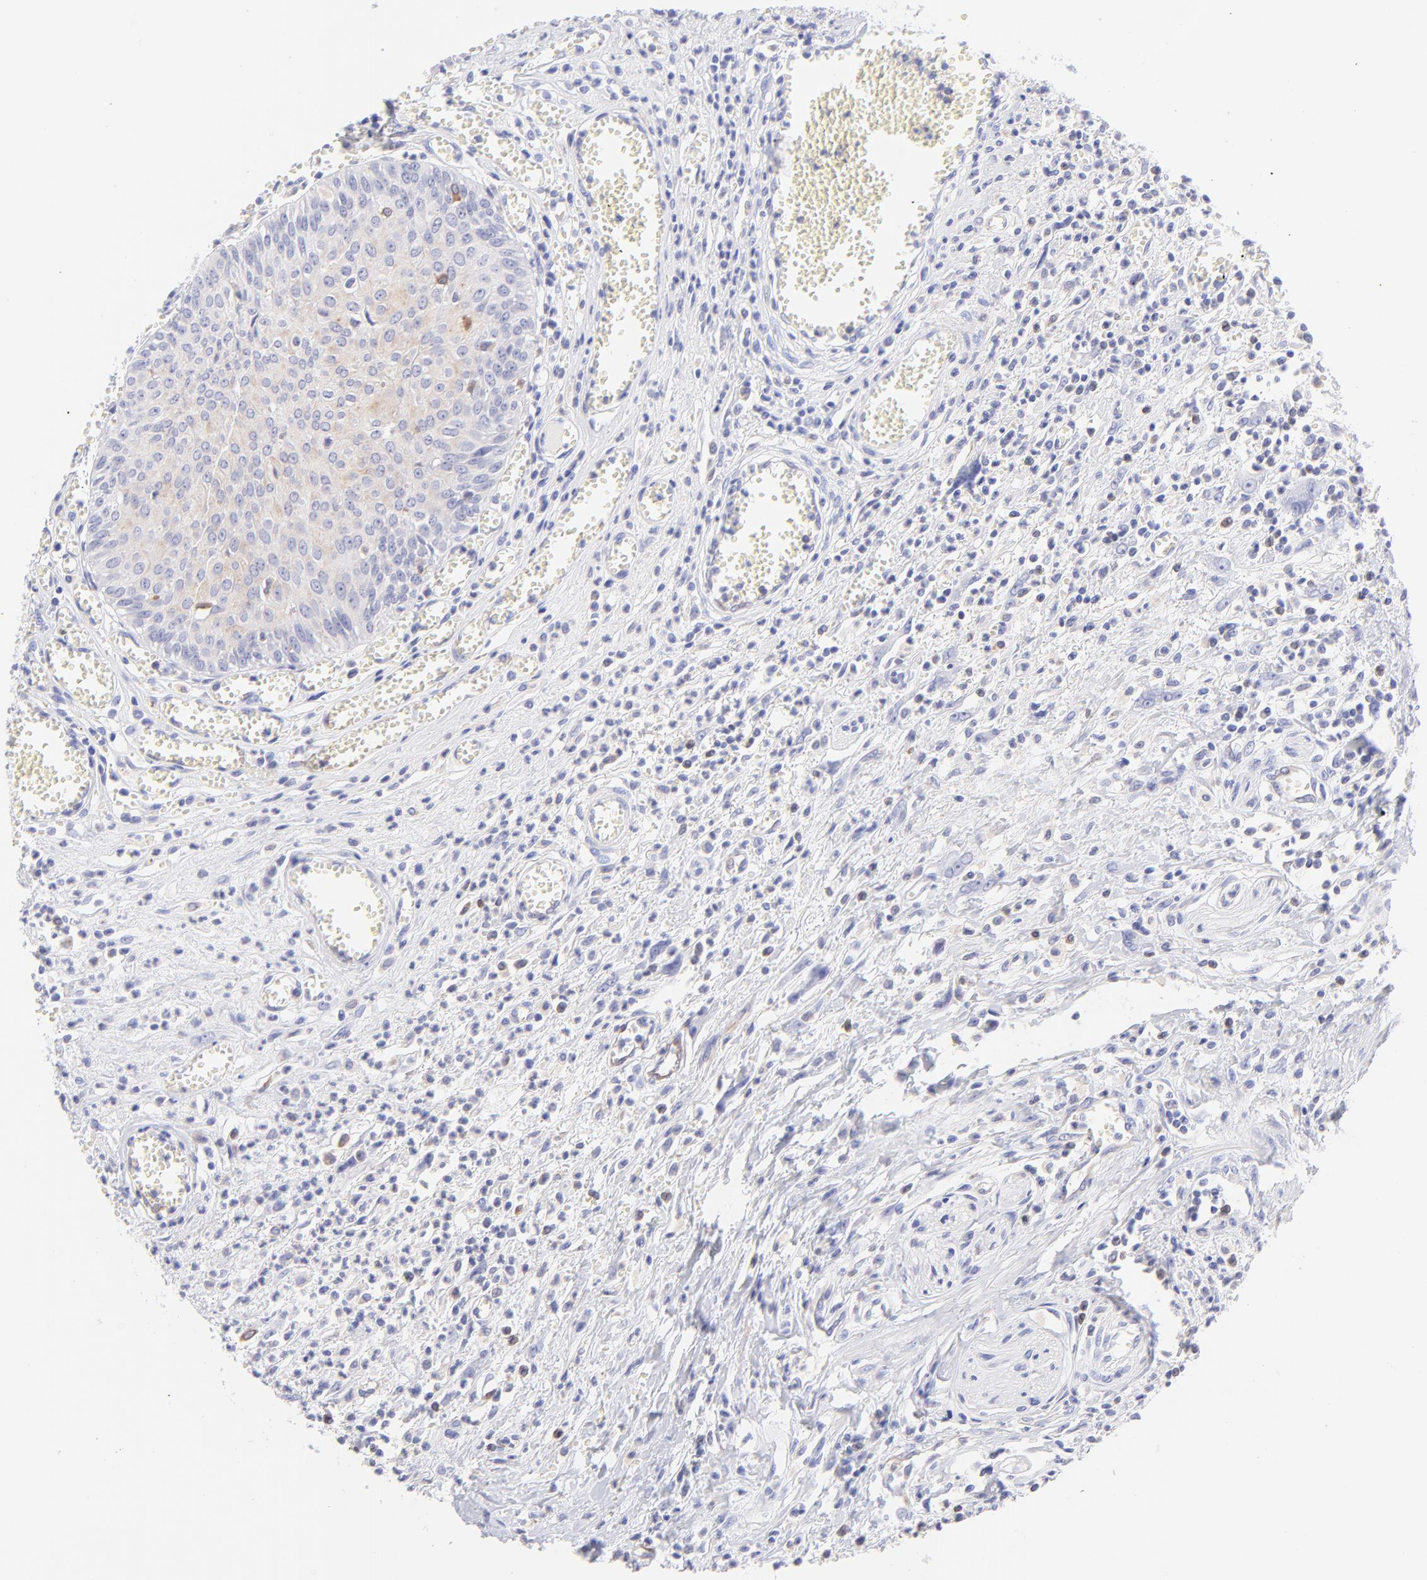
{"staining": {"intensity": "negative", "quantity": "none", "location": "none"}, "tissue": "urothelial cancer", "cell_type": "Tumor cells", "image_type": "cancer", "snomed": [{"axis": "morphology", "description": "Urothelial carcinoma, High grade"}, {"axis": "topography", "description": "Urinary bladder"}], "caption": "Immunohistochemistry photomicrograph of human urothelial cancer stained for a protein (brown), which shows no staining in tumor cells.", "gene": "IRAG2", "patient": {"sex": "male", "age": 66}}